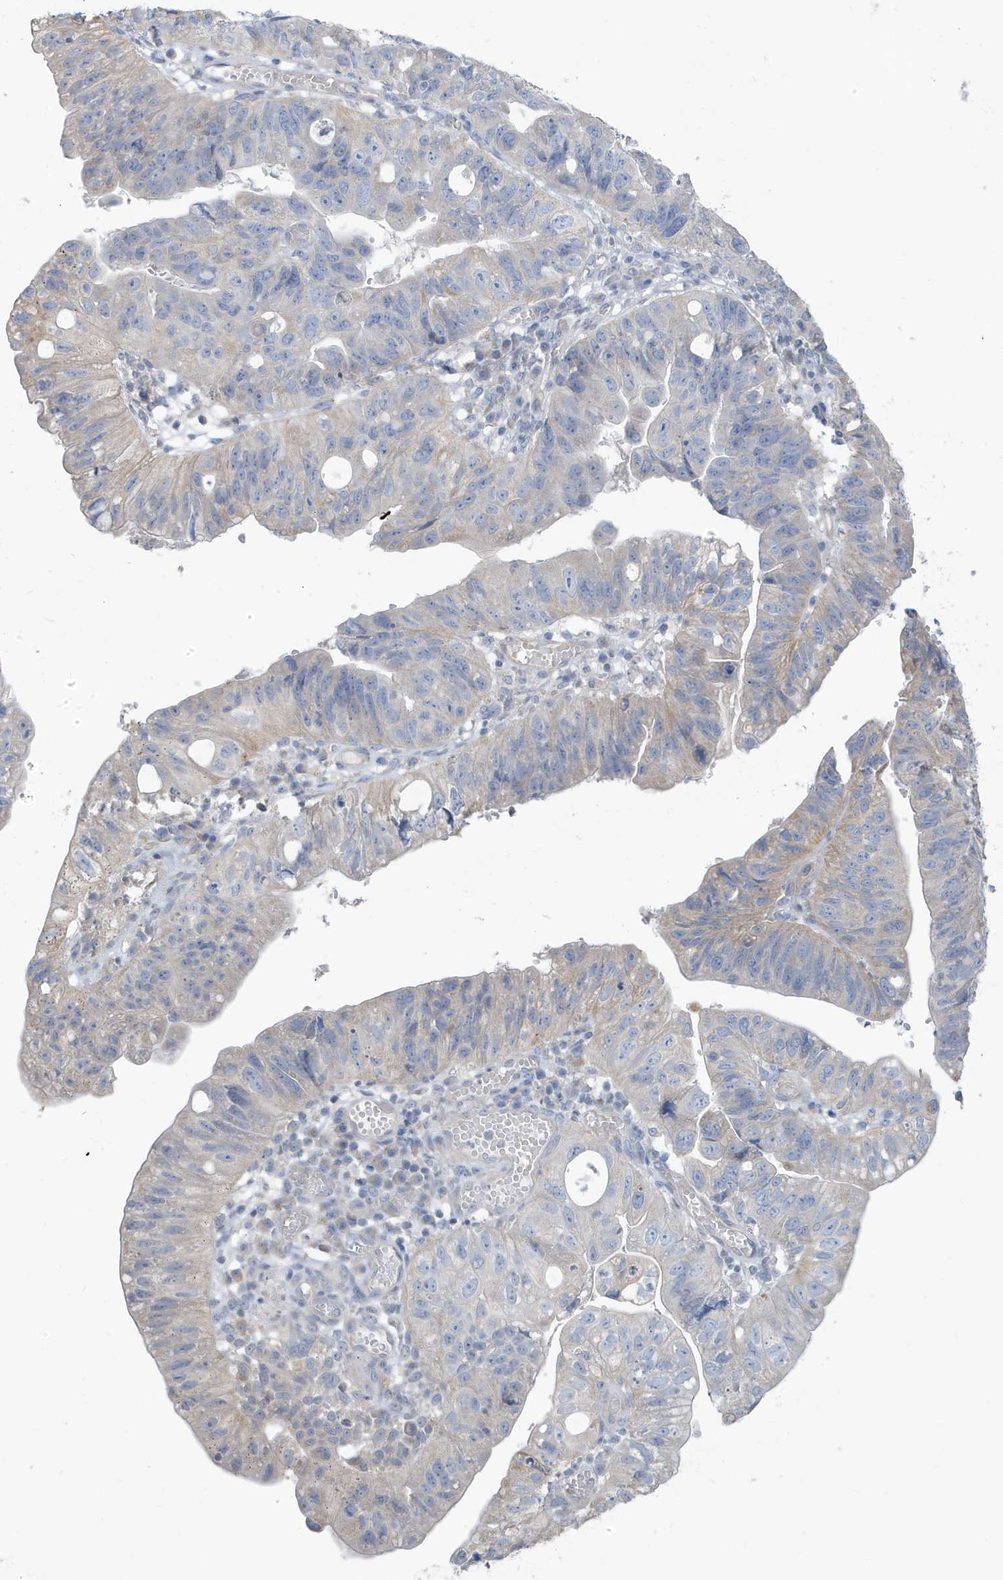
{"staining": {"intensity": "weak", "quantity": "<25%", "location": "cytoplasmic/membranous"}, "tissue": "stomach cancer", "cell_type": "Tumor cells", "image_type": "cancer", "snomed": [{"axis": "morphology", "description": "Adenocarcinoma, NOS"}, {"axis": "topography", "description": "Stomach"}], "caption": "Tumor cells are negative for protein expression in human stomach cancer (adenocarcinoma).", "gene": "ATP13A5", "patient": {"sex": "male", "age": 59}}